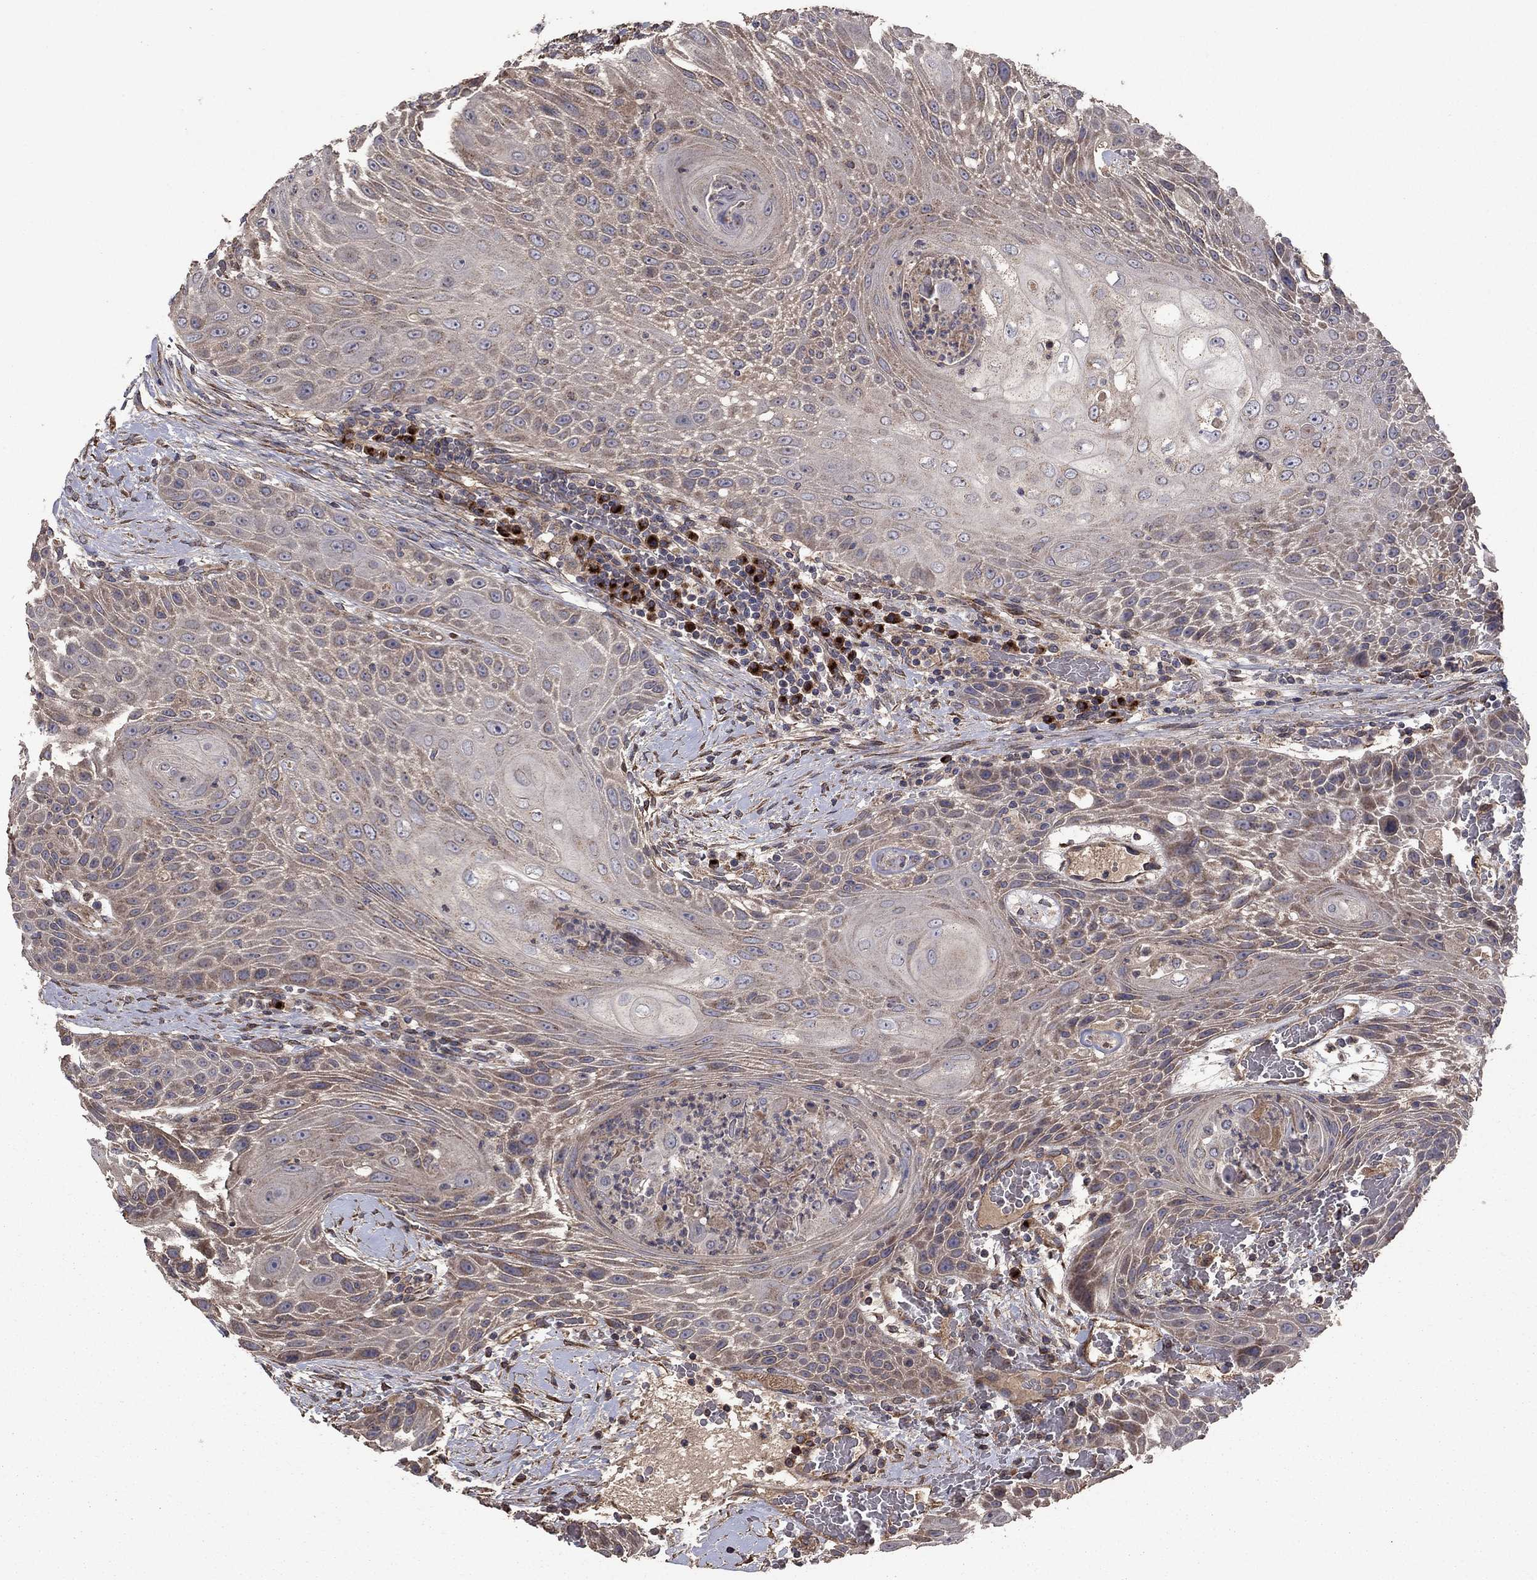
{"staining": {"intensity": "weak", "quantity": "25%-75%", "location": "cytoplasmic/membranous"}, "tissue": "head and neck cancer", "cell_type": "Tumor cells", "image_type": "cancer", "snomed": [{"axis": "morphology", "description": "Squamous cell carcinoma, NOS"}, {"axis": "topography", "description": "Head-Neck"}], "caption": "Immunohistochemical staining of human squamous cell carcinoma (head and neck) shows low levels of weak cytoplasmic/membranous protein expression in approximately 25%-75% of tumor cells.", "gene": "FLT4", "patient": {"sex": "male", "age": 69}}